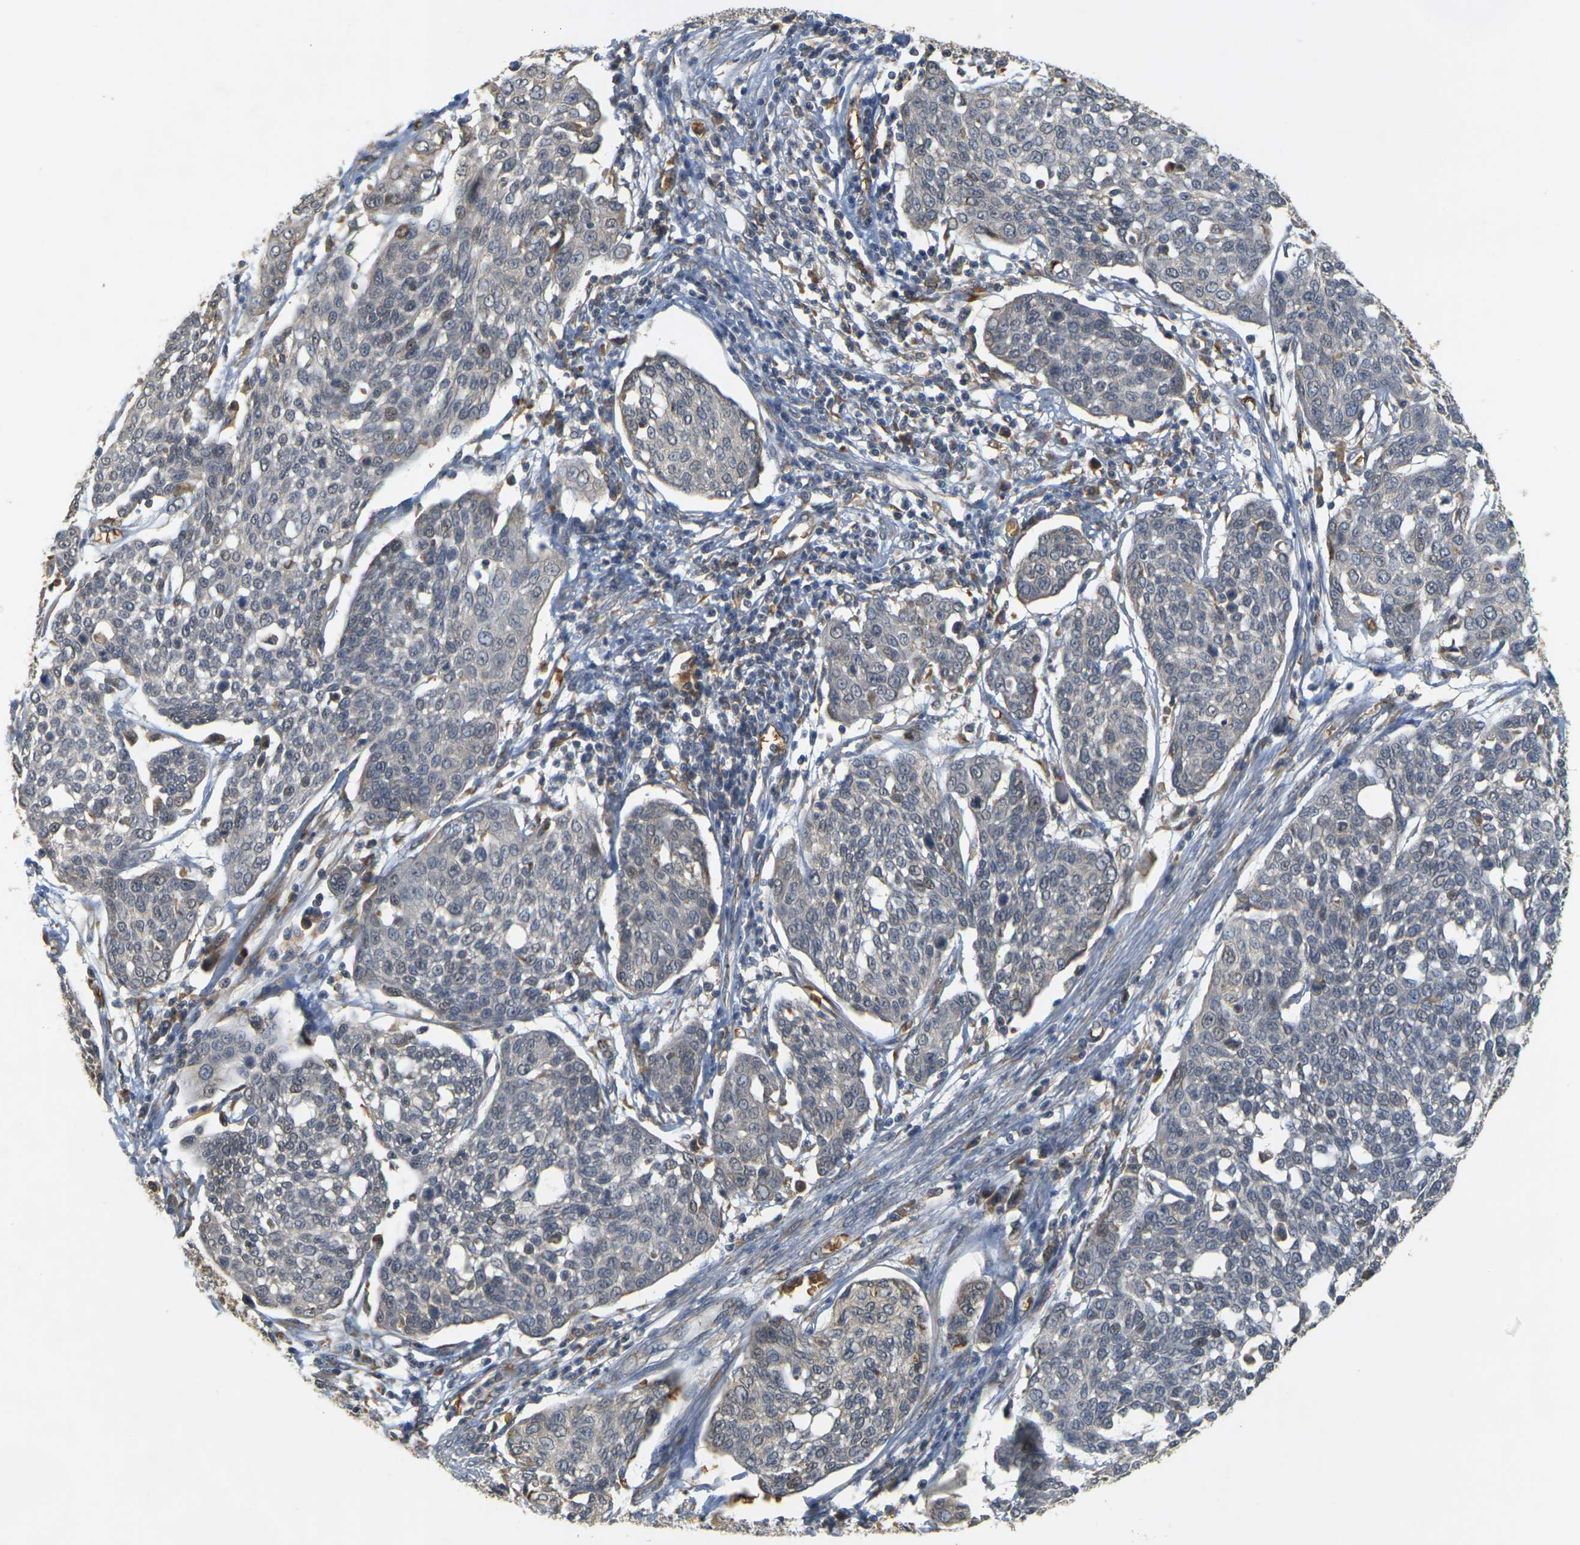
{"staining": {"intensity": "negative", "quantity": "none", "location": "none"}, "tissue": "cervical cancer", "cell_type": "Tumor cells", "image_type": "cancer", "snomed": [{"axis": "morphology", "description": "Squamous cell carcinoma, NOS"}, {"axis": "topography", "description": "Cervix"}], "caption": "Tumor cells show no significant staining in cervical cancer.", "gene": "MEGF9", "patient": {"sex": "female", "age": 34}}